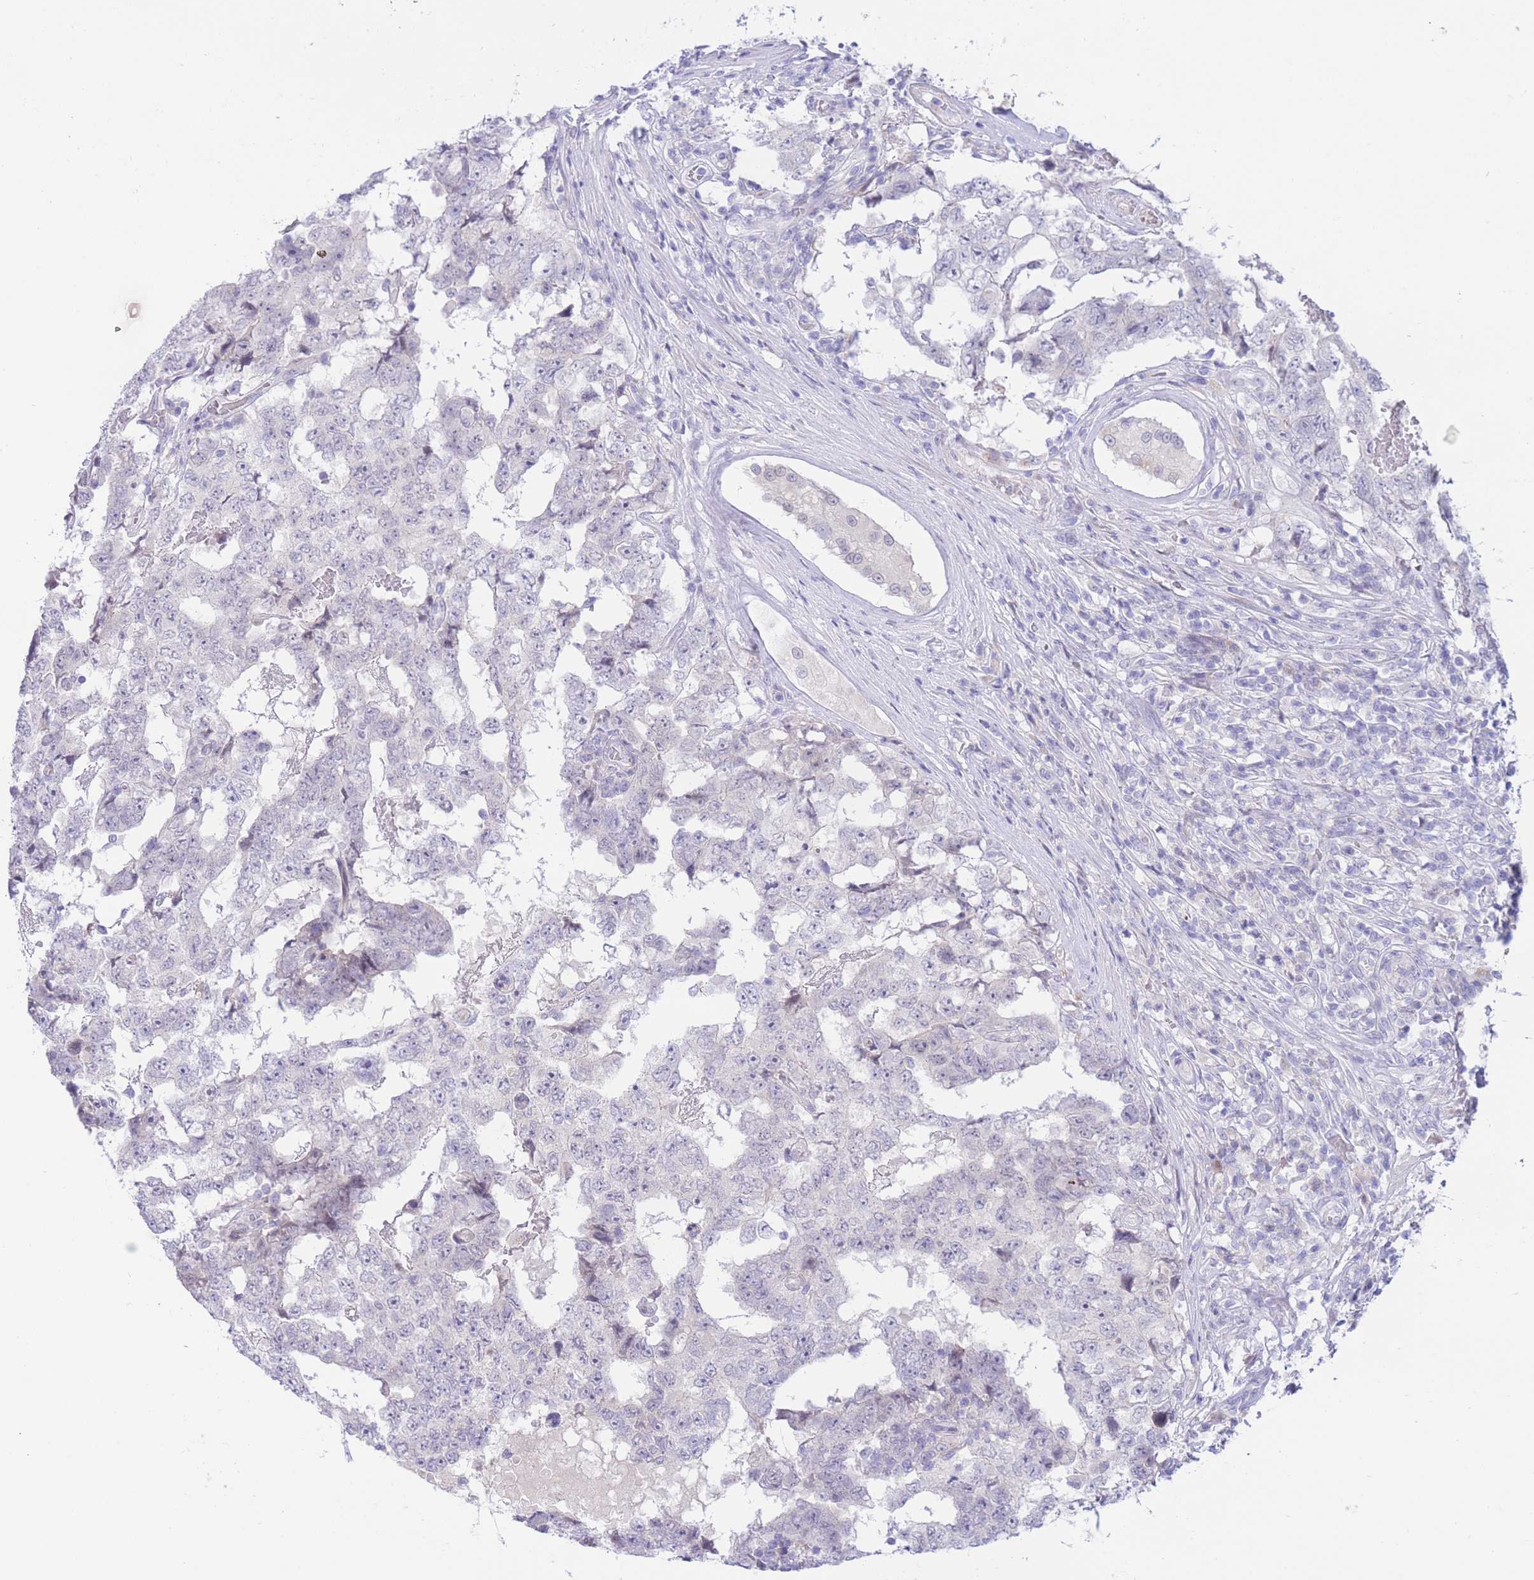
{"staining": {"intensity": "negative", "quantity": "none", "location": "none"}, "tissue": "testis cancer", "cell_type": "Tumor cells", "image_type": "cancer", "snomed": [{"axis": "morphology", "description": "Carcinoma, Embryonal, NOS"}, {"axis": "topography", "description": "Testis"}], "caption": "Immunohistochemical staining of testis cancer exhibits no significant expression in tumor cells.", "gene": "RPL39L", "patient": {"sex": "male", "age": 25}}